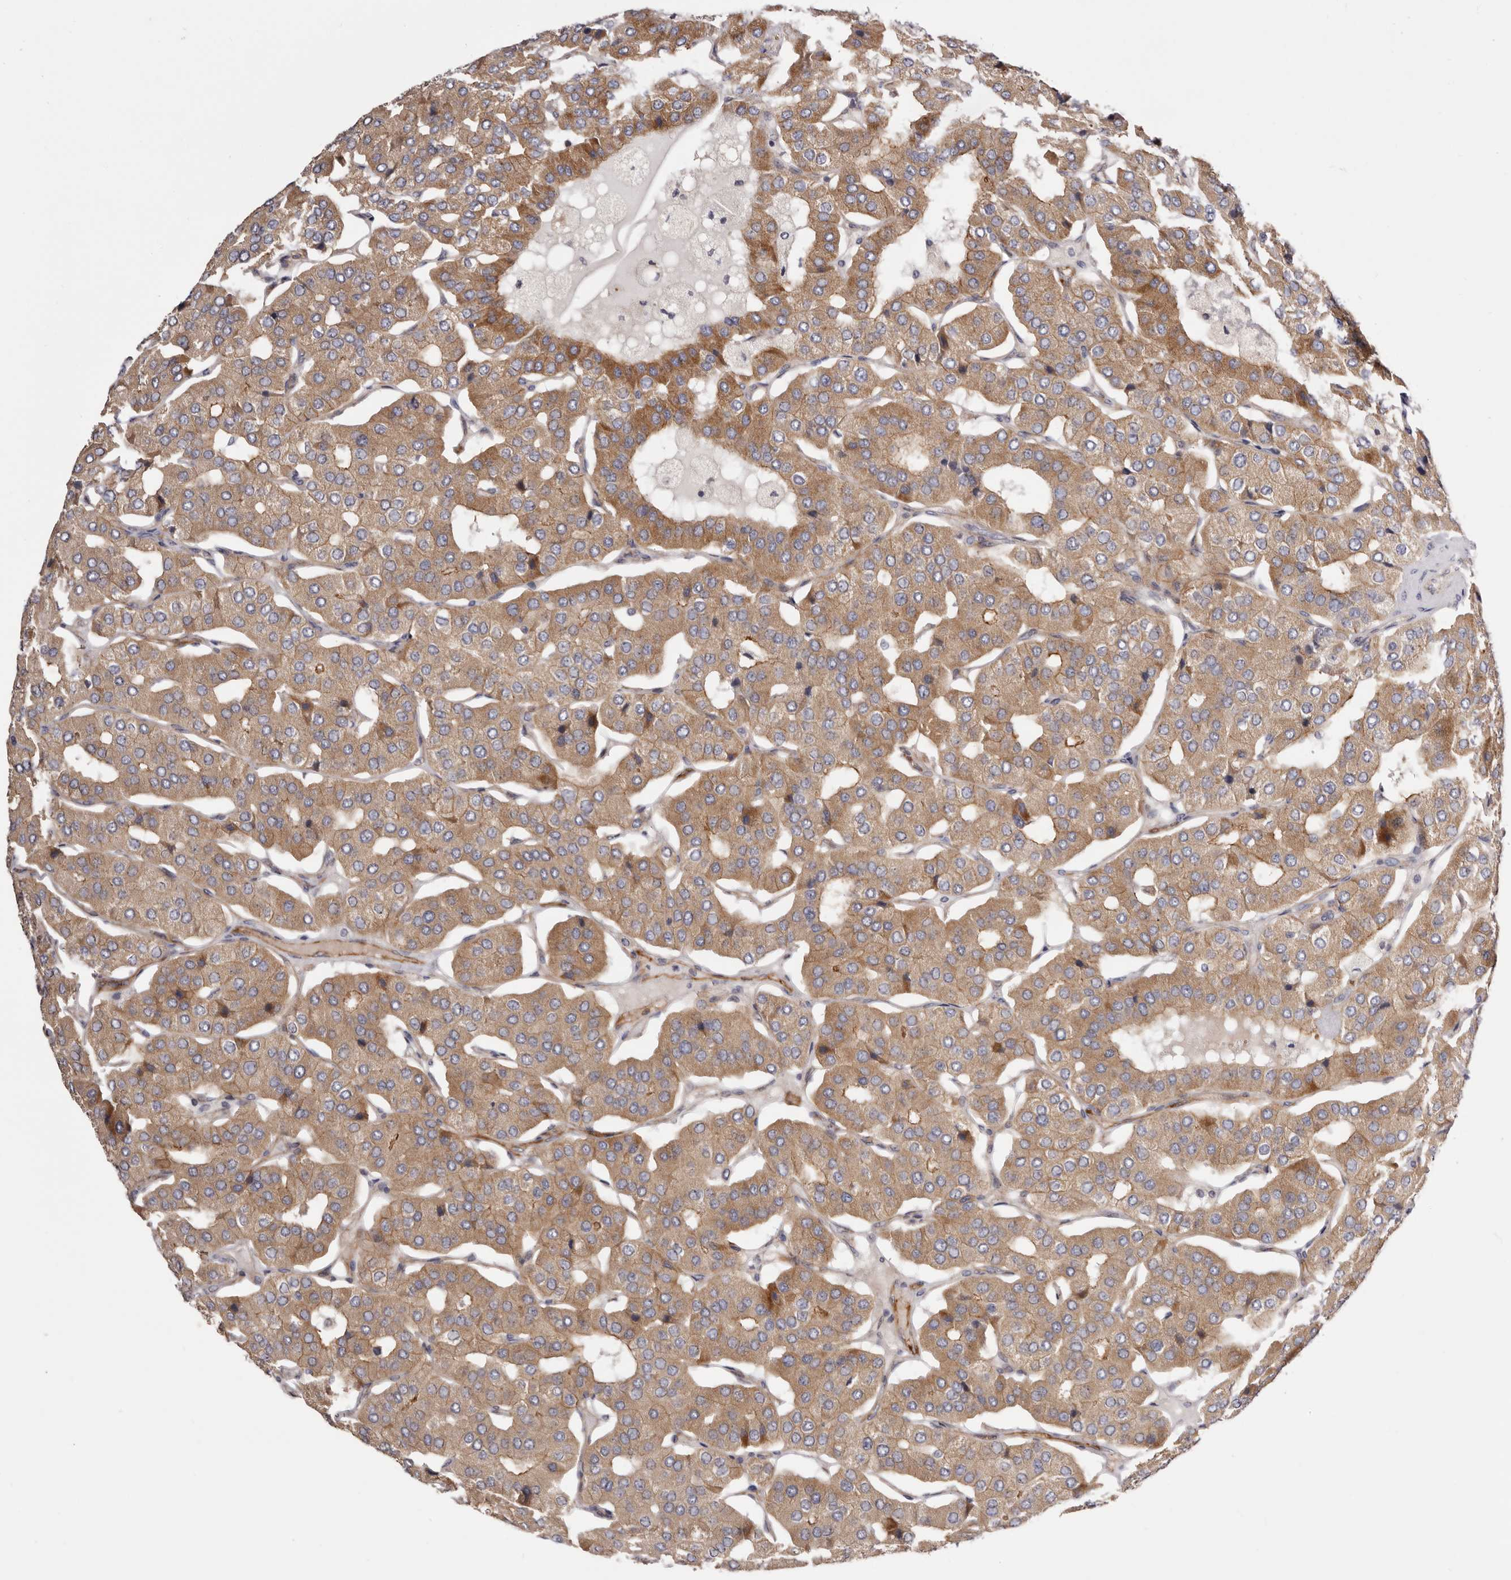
{"staining": {"intensity": "moderate", "quantity": ">75%", "location": "cytoplasmic/membranous"}, "tissue": "parathyroid gland", "cell_type": "Glandular cells", "image_type": "normal", "snomed": [{"axis": "morphology", "description": "Normal tissue, NOS"}, {"axis": "morphology", "description": "Adenoma, NOS"}, {"axis": "topography", "description": "Parathyroid gland"}], "caption": "Immunohistochemistry (IHC) of normal human parathyroid gland demonstrates medium levels of moderate cytoplasmic/membranous expression in approximately >75% of glandular cells.", "gene": "PANK4", "patient": {"sex": "female", "age": 86}}